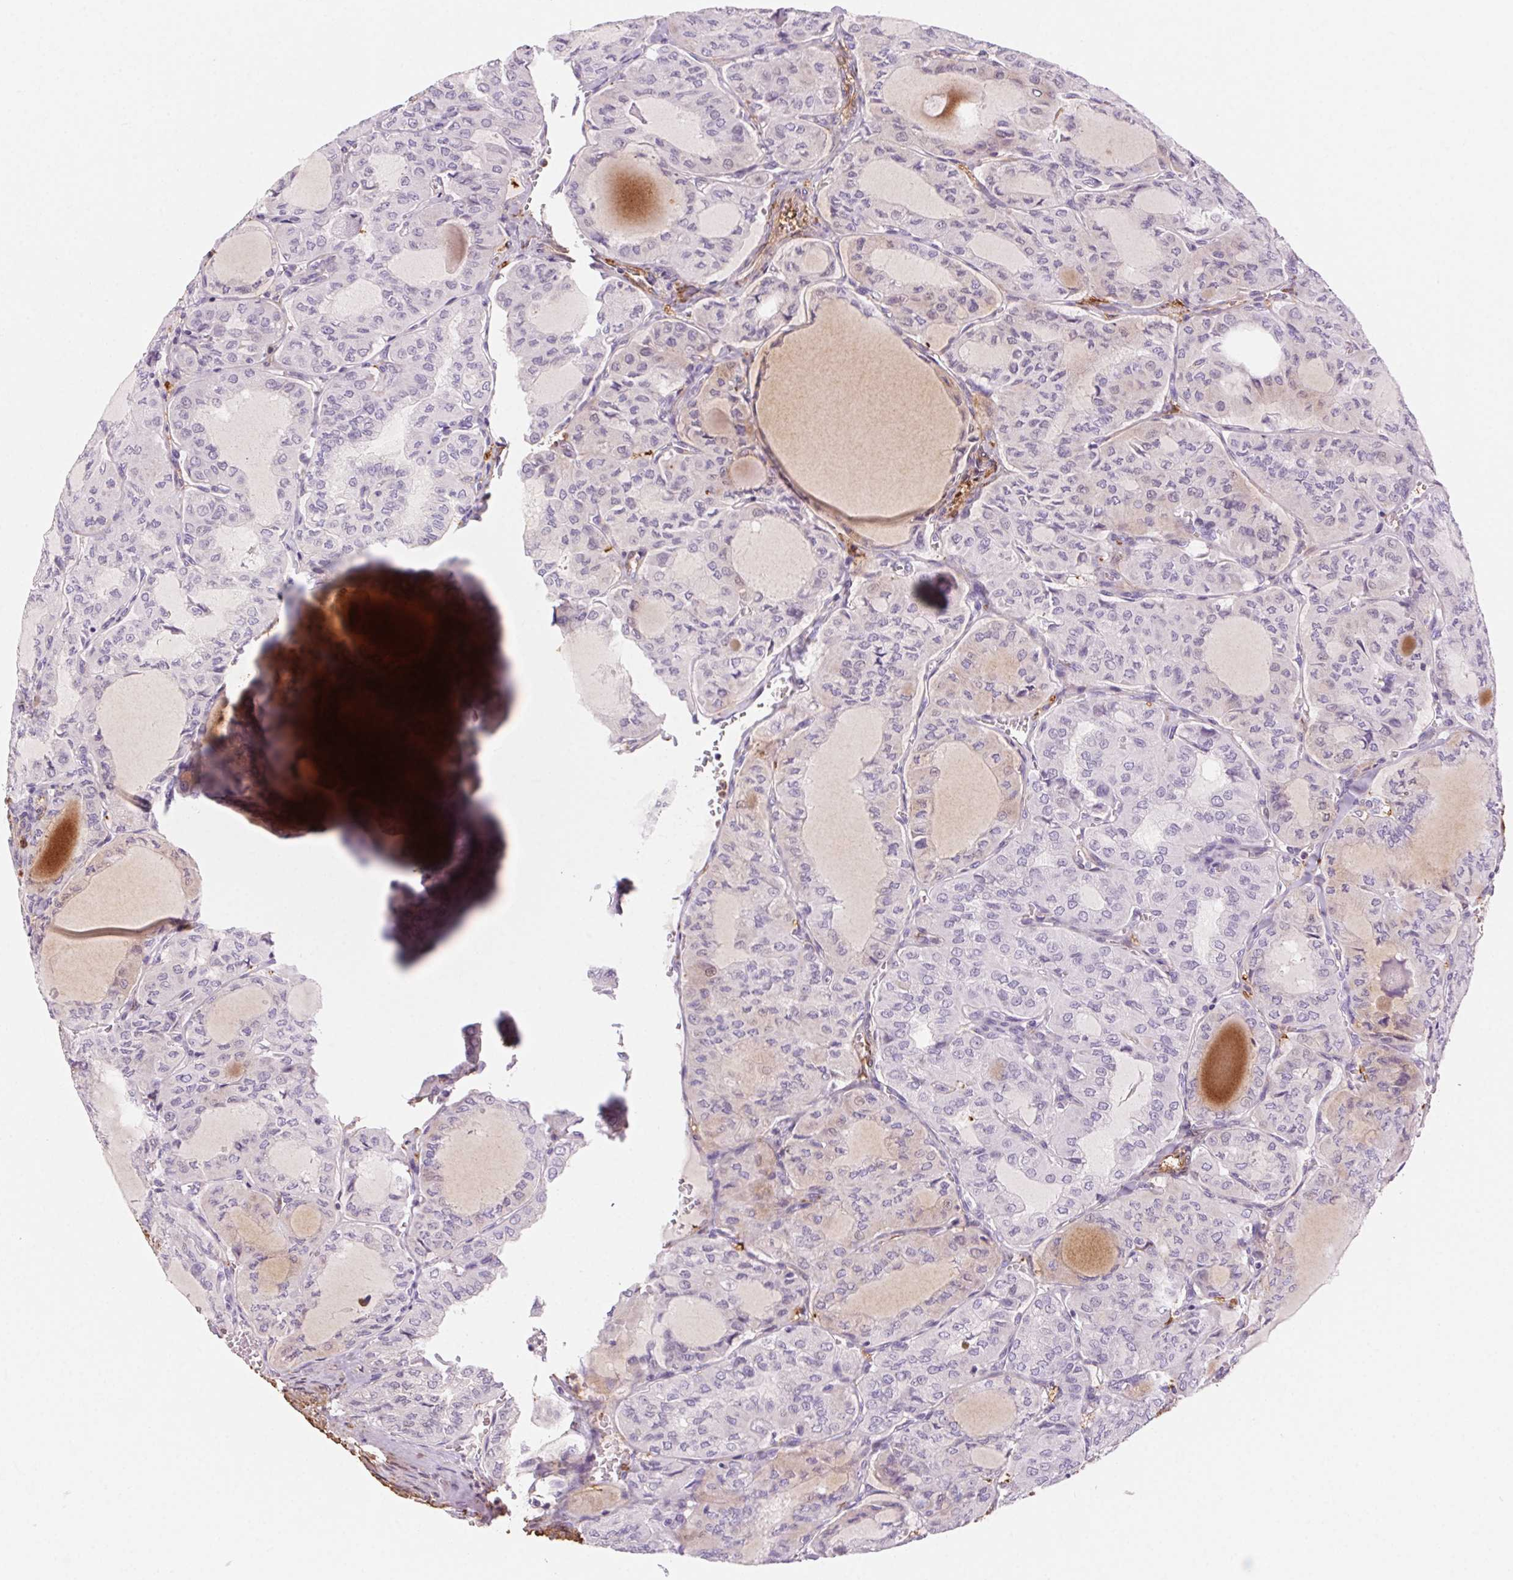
{"staining": {"intensity": "negative", "quantity": "none", "location": "none"}, "tissue": "thyroid cancer", "cell_type": "Tumor cells", "image_type": "cancer", "snomed": [{"axis": "morphology", "description": "Papillary adenocarcinoma, NOS"}, {"axis": "topography", "description": "Thyroid gland"}], "caption": "Immunohistochemical staining of thyroid cancer (papillary adenocarcinoma) shows no significant positivity in tumor cells. (DAB (3,3'-diaminobenzidine) immunohistochemistry with hematoxylin counter stain).", "gene": "GPX8", "patient": {"sex": "male", "age": 20}}